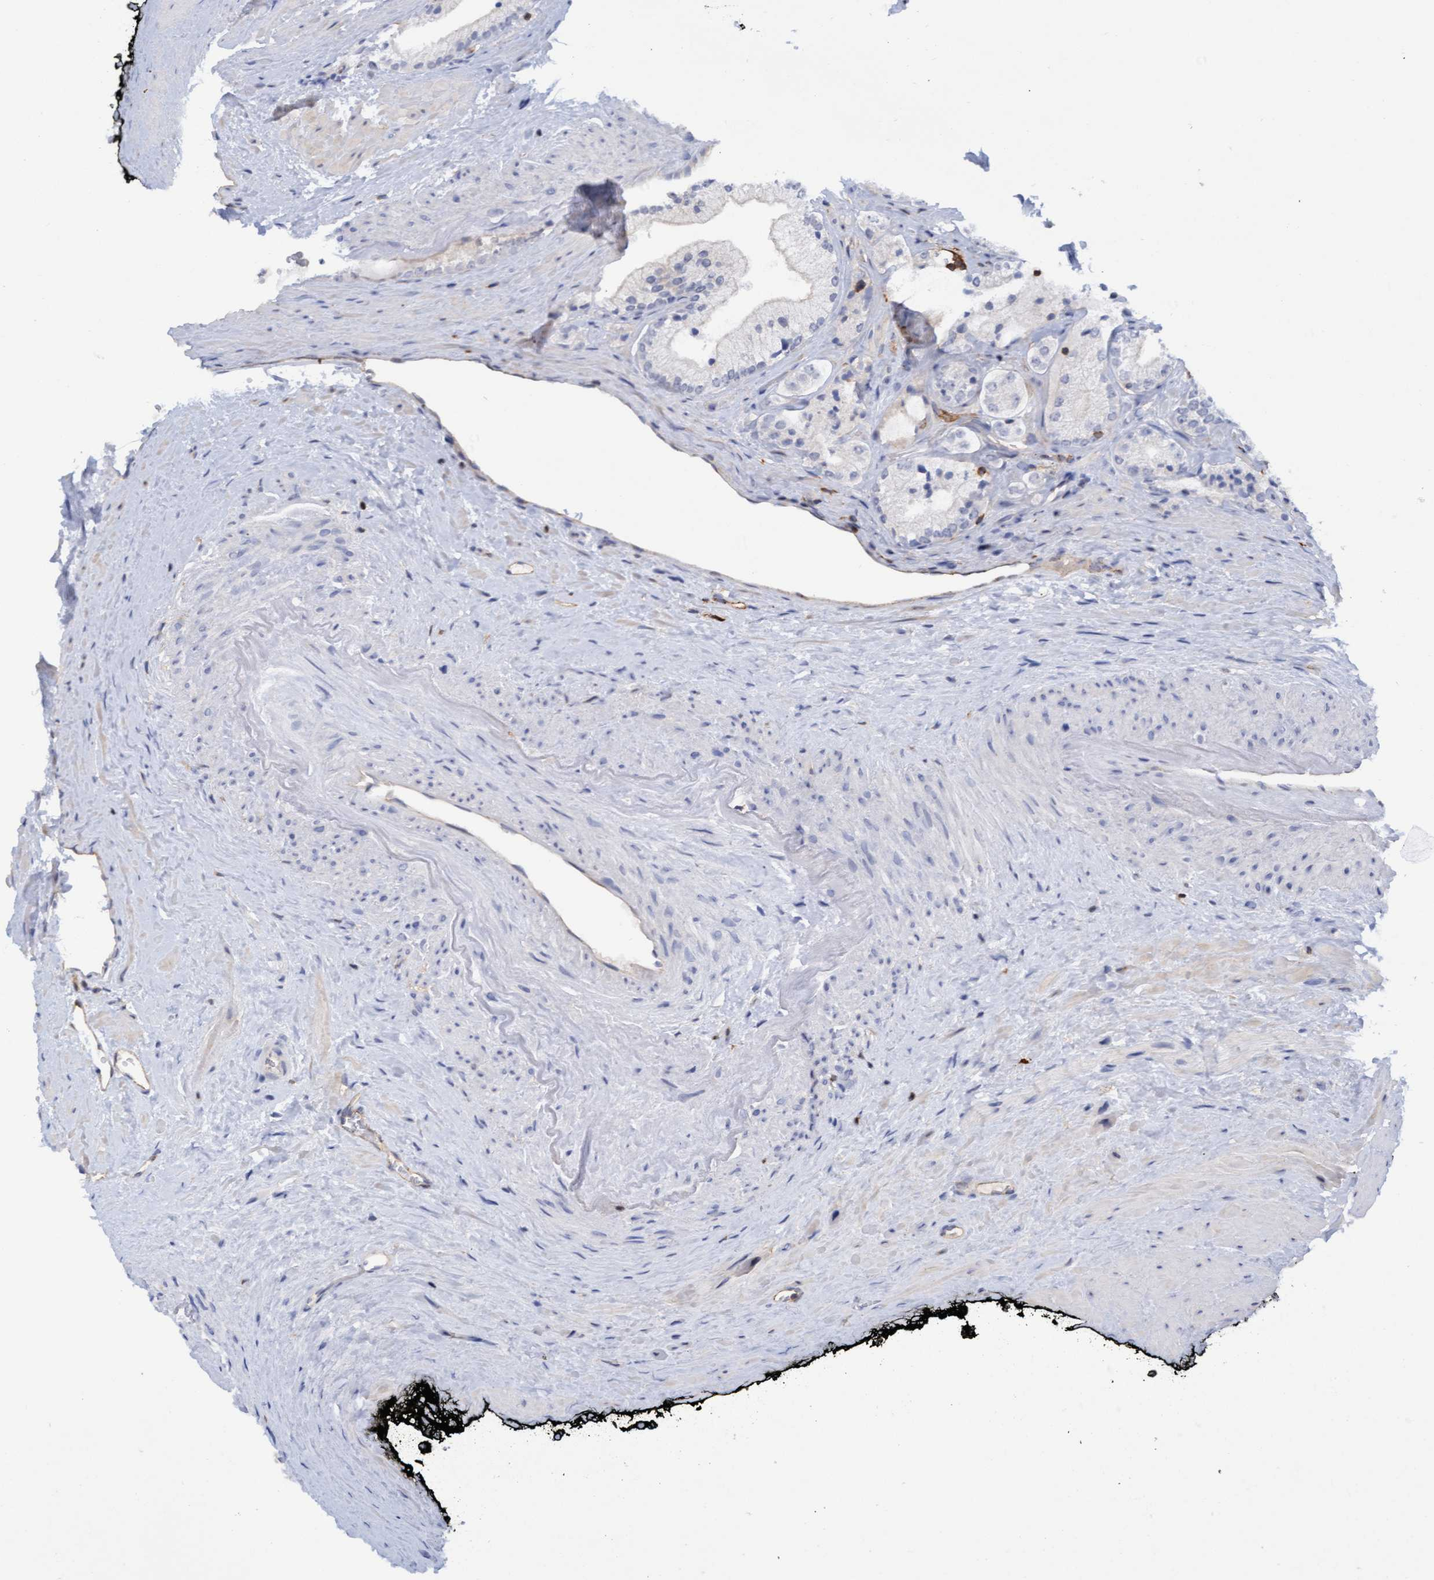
{"staining": {"intensity": "negative", "quantity": "none", "location": "none"}, "tissue": "prostate cancer", "cell_type": "Tumor cells", "image_type": "cancer", "snomed": [{"axis": "morphology", "description": "Adenocarcinoma, Low grade"}, {"axis": "topography", "description": "Prostate"}], "caption": "Prostate adenocarcinoma (low-grade) was stained to show a protein in brown. There is no significant staining in tumor cells. Brightfield microscopy of immunohistochemistry stained with DAB (brown) and hematoxylin (blue), captured at high magnification.", "gene": "FNBP1", "patient": {"sex": "male", "age": 65}}